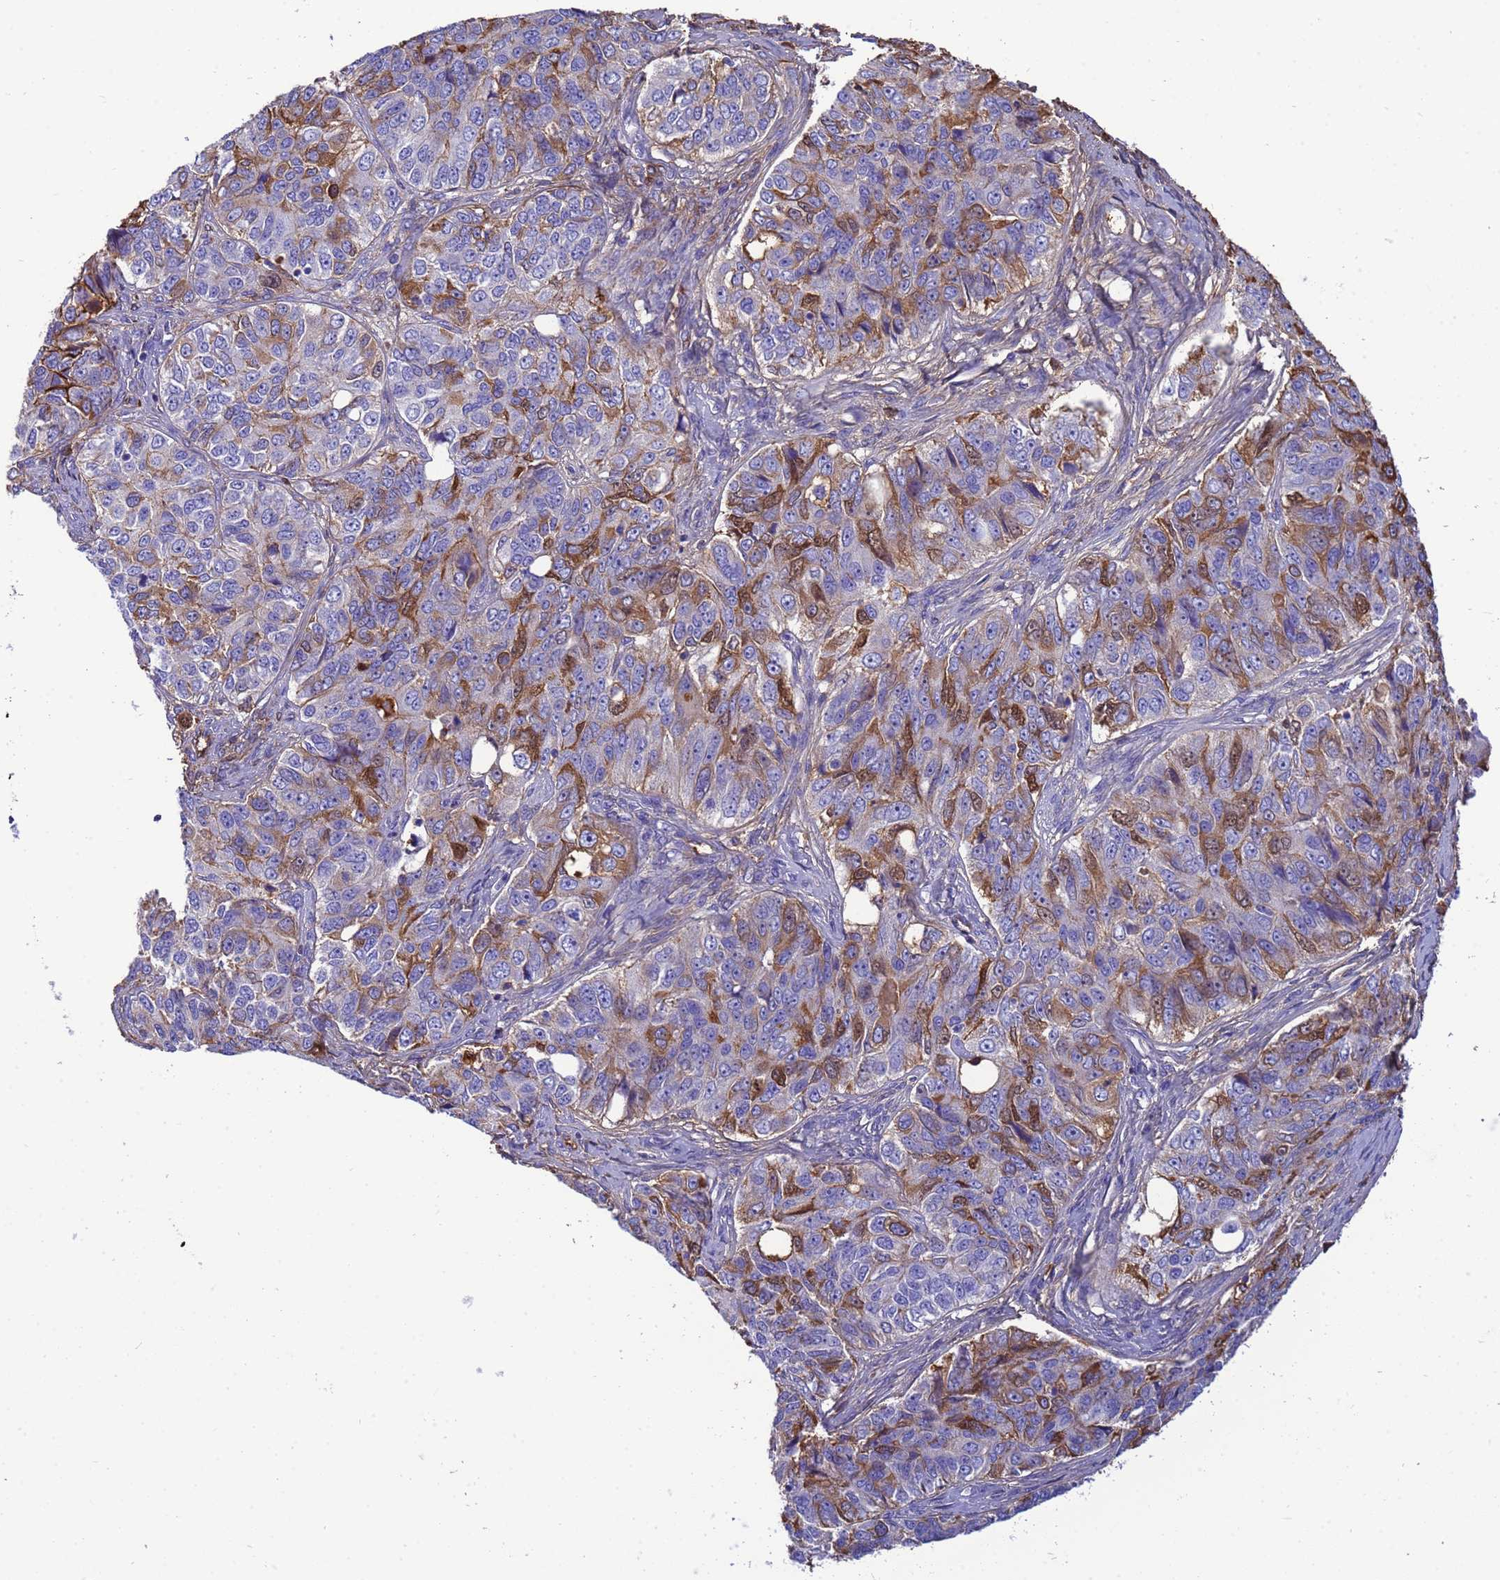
{"staining": {"intensity": "moderate", "quantity": "<25%", "location": "cytoplasmic/membranous,nuclear"}, "tissue": "ovarian cancer", "cell_type": "Tumor cells", "image_type": "cancer", "snomed": [{"axis": "morphology", "description": "Carcinoma, endometroid"}, {"axis": "topography", "description": "Ovary"}], "caption": "Moderate cytoplasmic/membranous and nuclear expression for a protein is seen in about <25% of tumor cells of ovarian cancer (endometroid carcinoma) using immunohistochemistry (IHC).", "gene": "H1-7", "patient": {"sex": "female", "age": 51}}